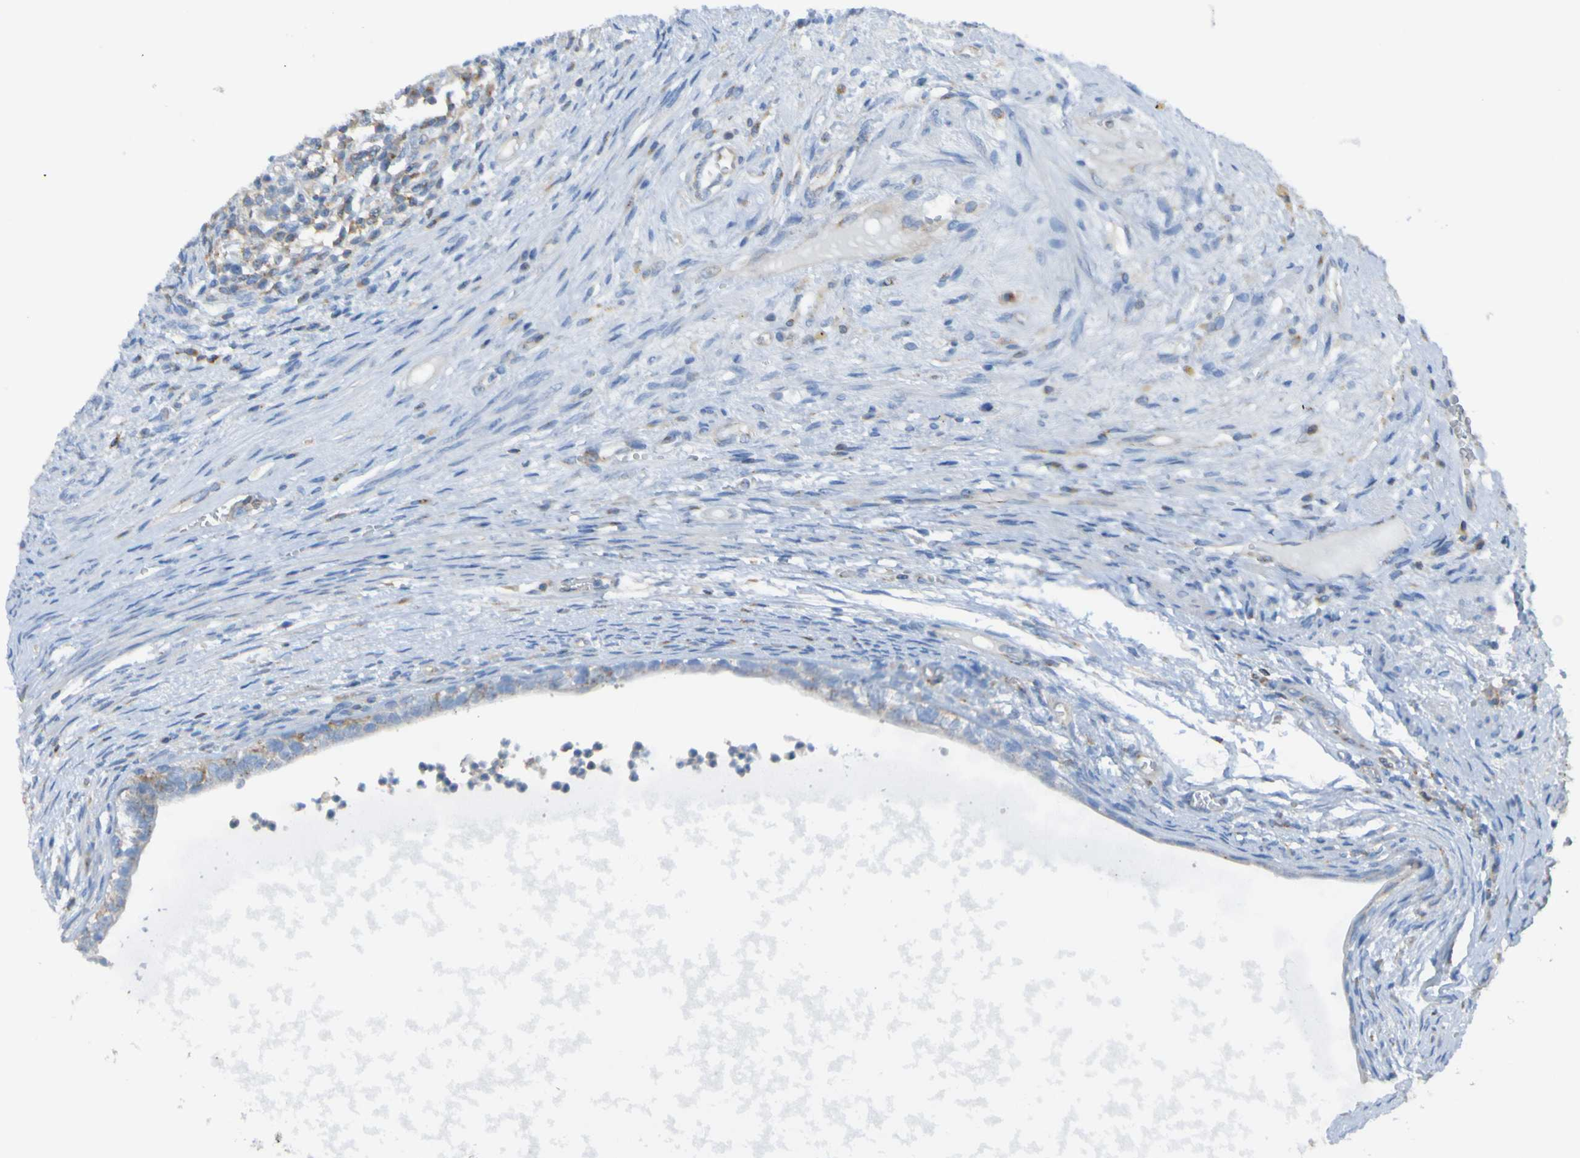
{"staining": {"intensity": "moderate", "quantity": "<25%", "location": "cytoplasmic/membranous"}, "tissue": "testis cancer", "cell_type": "Tumor cells", "image_type": "cancer", "snomed": [{"axis": "morphology", "description": "Carcinoma, Embryonal, NOS"}, {"axis": "topography", "description": "Testis"}], "caption": "Immunohistochemistry (IHC) of testis cancer displays low levels of moderate cytoplasmic/membranous expression in approximately <25% of tumor cells.", "gene": "MINAR1", "patient": {"sex": "male", "age": 26}}